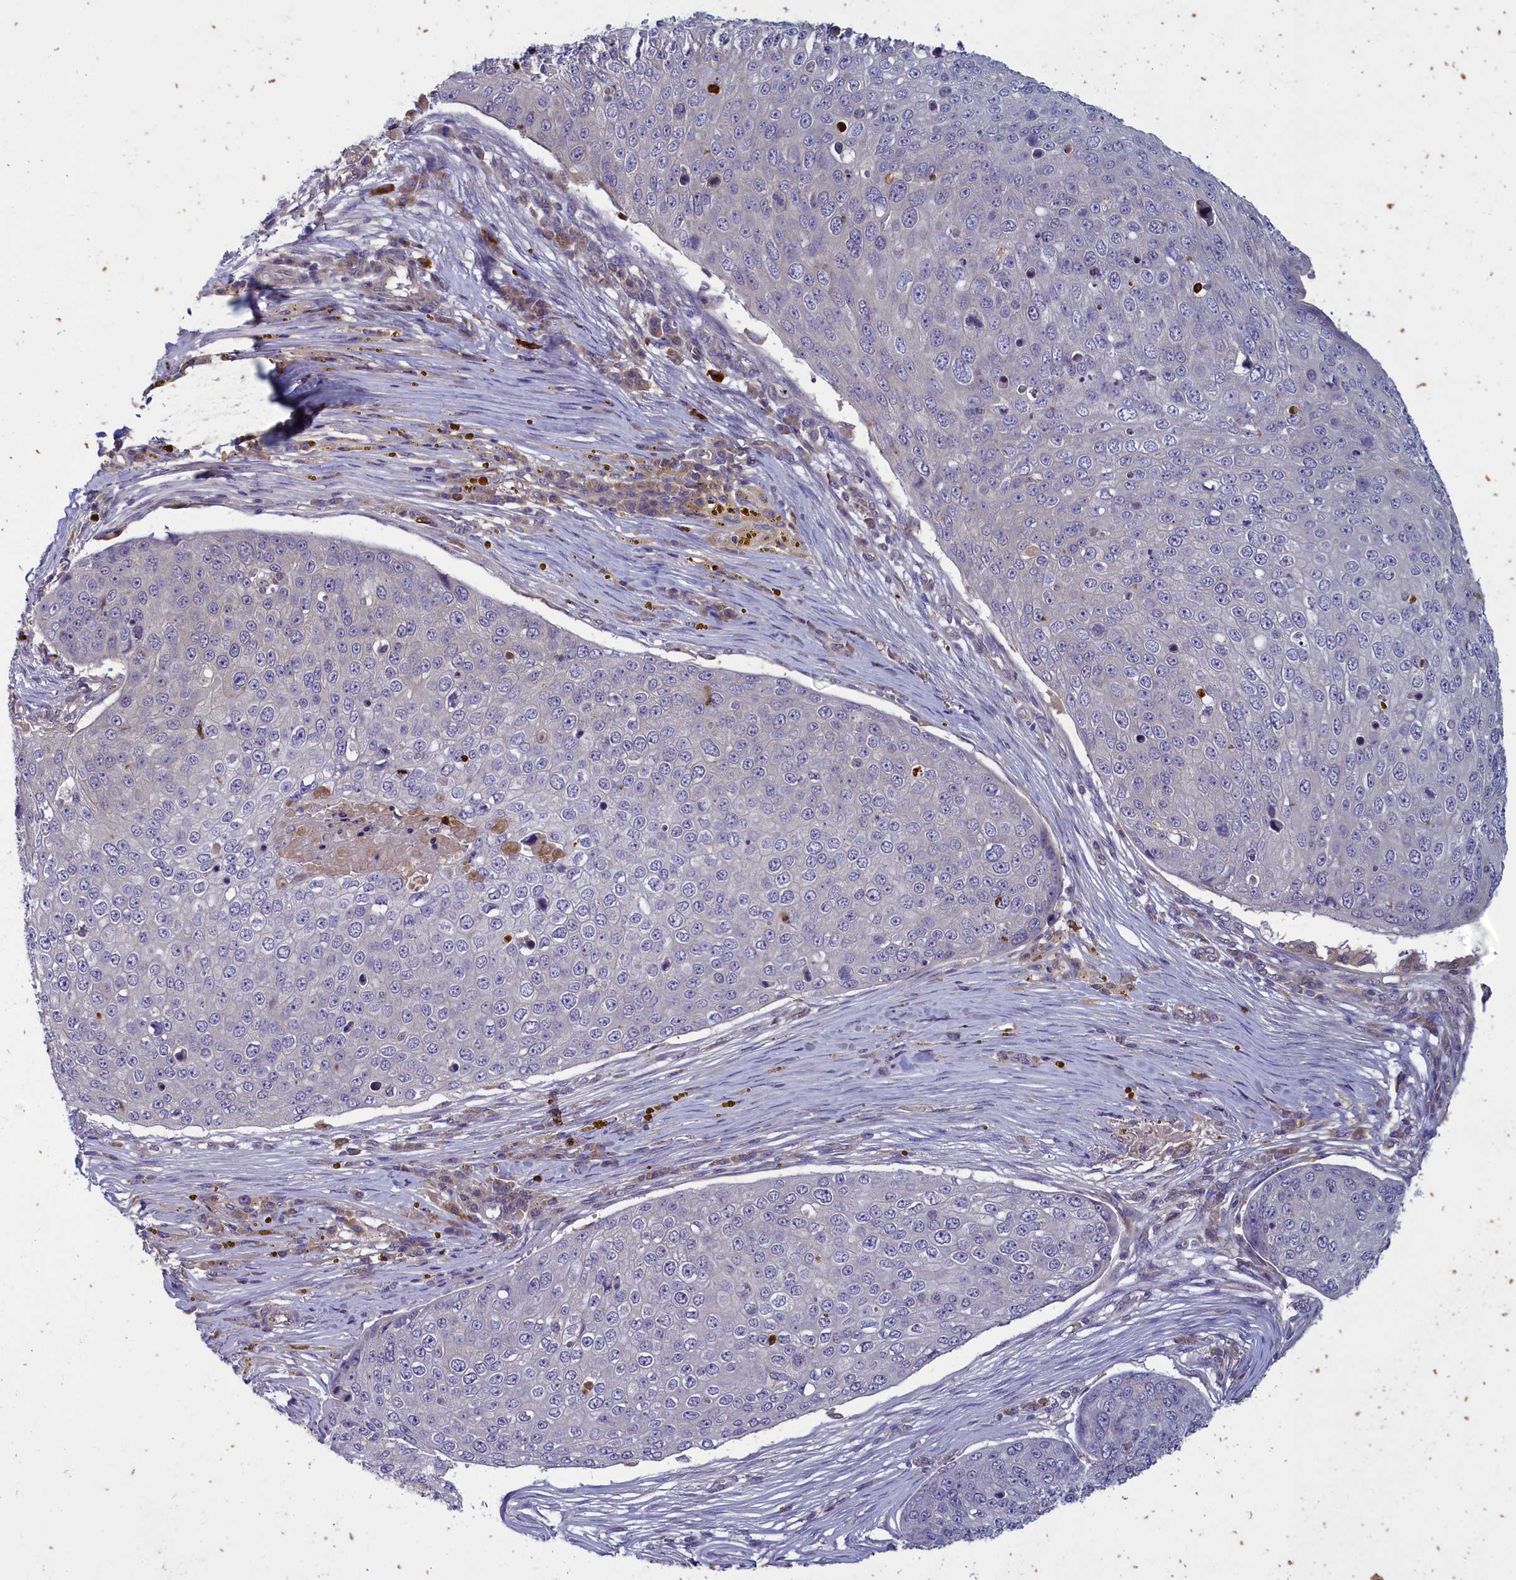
{"staining": {"intensity": "negative", "quantity": "none", "location": "none"}, "tissue": "skin cancer", "cell_type": "Tumor cells", "image_type": "cancer", "snomed": [{"axis": "morphology", "description": "Squamous cell carcinoma, NOS"}, {"axis": "topography", "description": "Skin"}], "caption": "Immunohistochemistry of human skin cancer (squamous cell carcinoma) reveals no staining in tumor cells.", "gene": "NUBP1", "patient": {"sex": "male", "age": 71}}